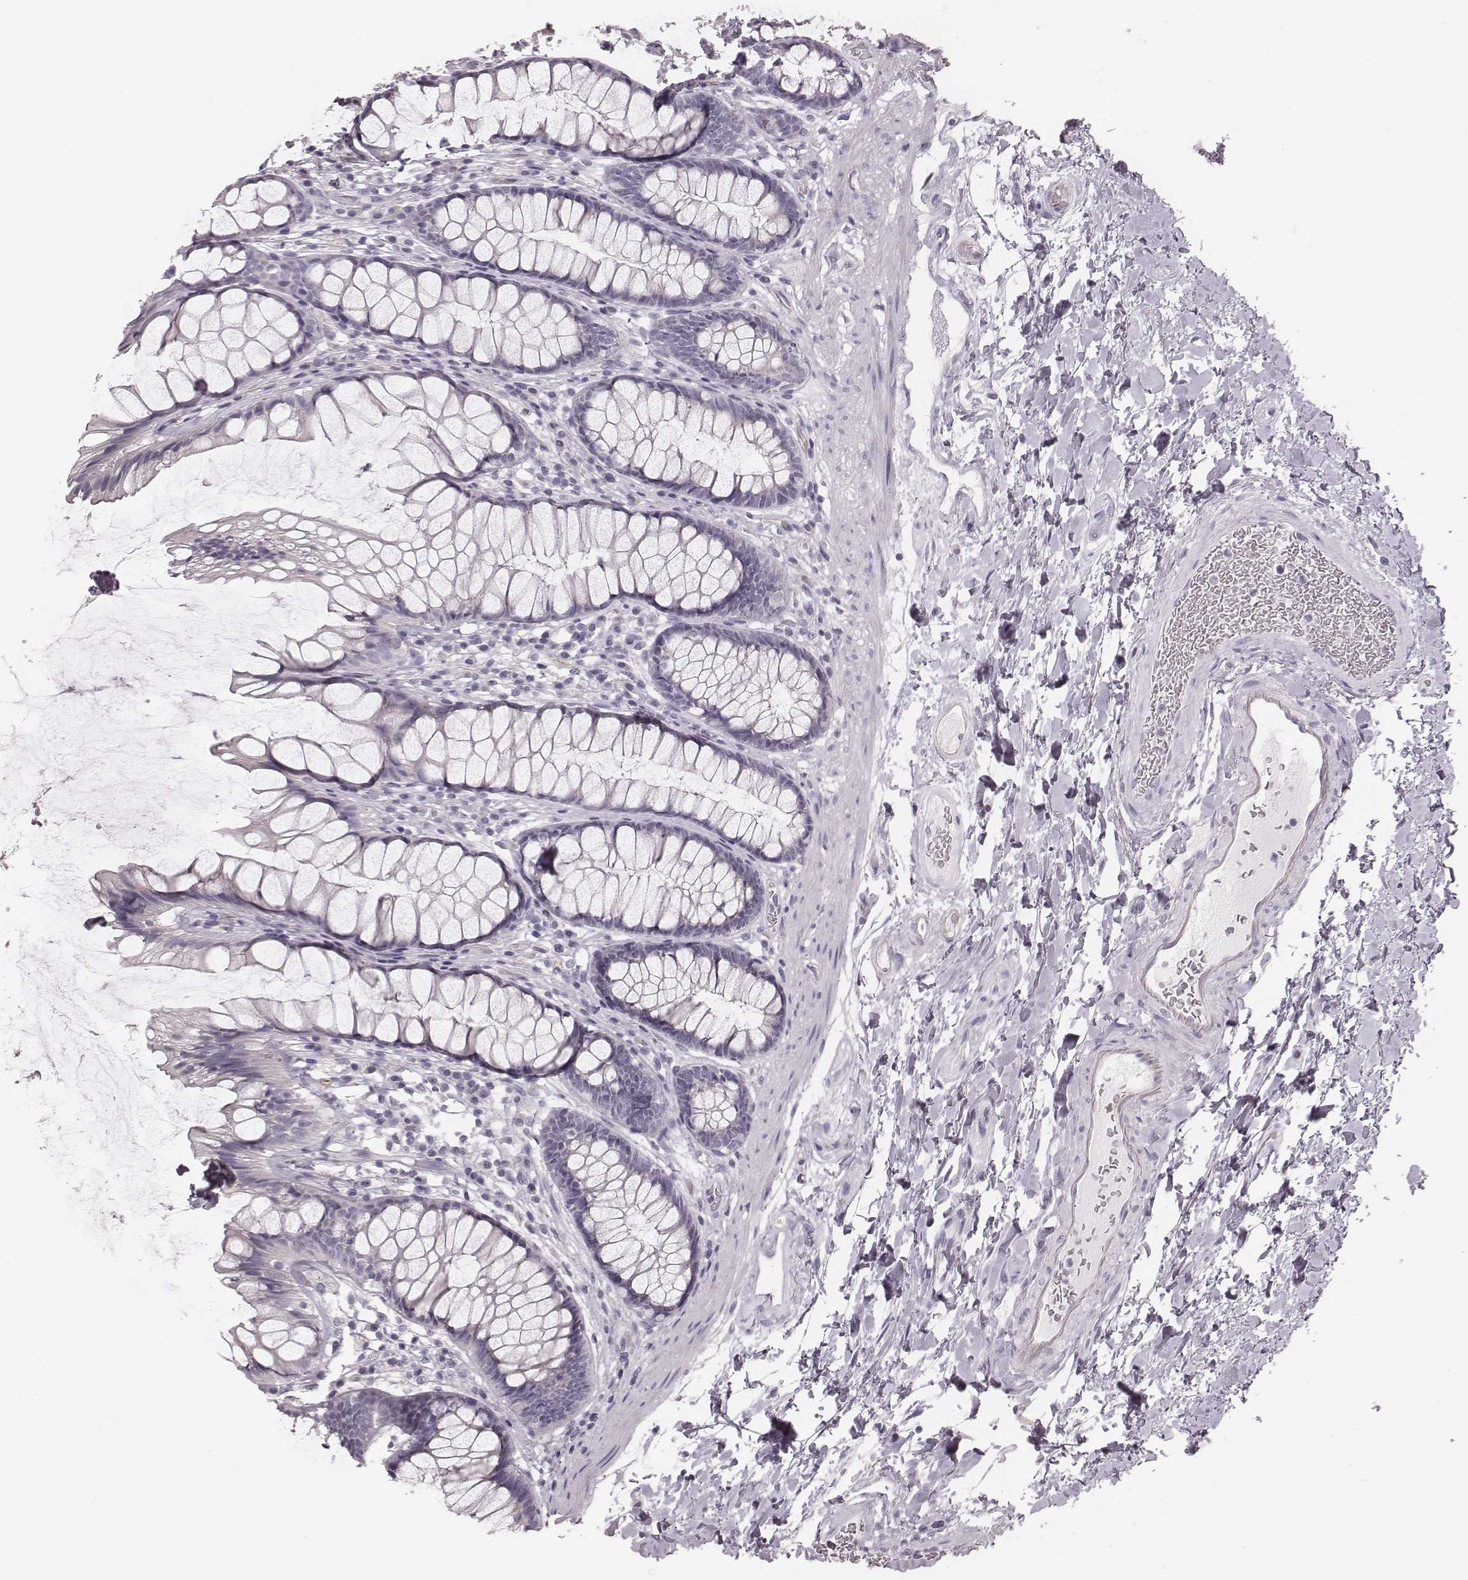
{"staining": {"intensity": "negative", "quantity": "none", "location": "none"}, "tissue": "rectum", "cell_type": "Glandular cells", "image_type": "normal", "snomed": [{"axis": "morphology", "description": "Normal tissue, NOS"}, {"axis": "topography", "description": "Rectum"}], "caption": "An IHC image of normal rectum is shown. There is no staining in glandular cells of rectum. (Brightfield microscopy of DAB immunohistochemistry (IHC) at high magnification).", "gene": "SPA17", "patient": {"sex": "male", "age": 72}}